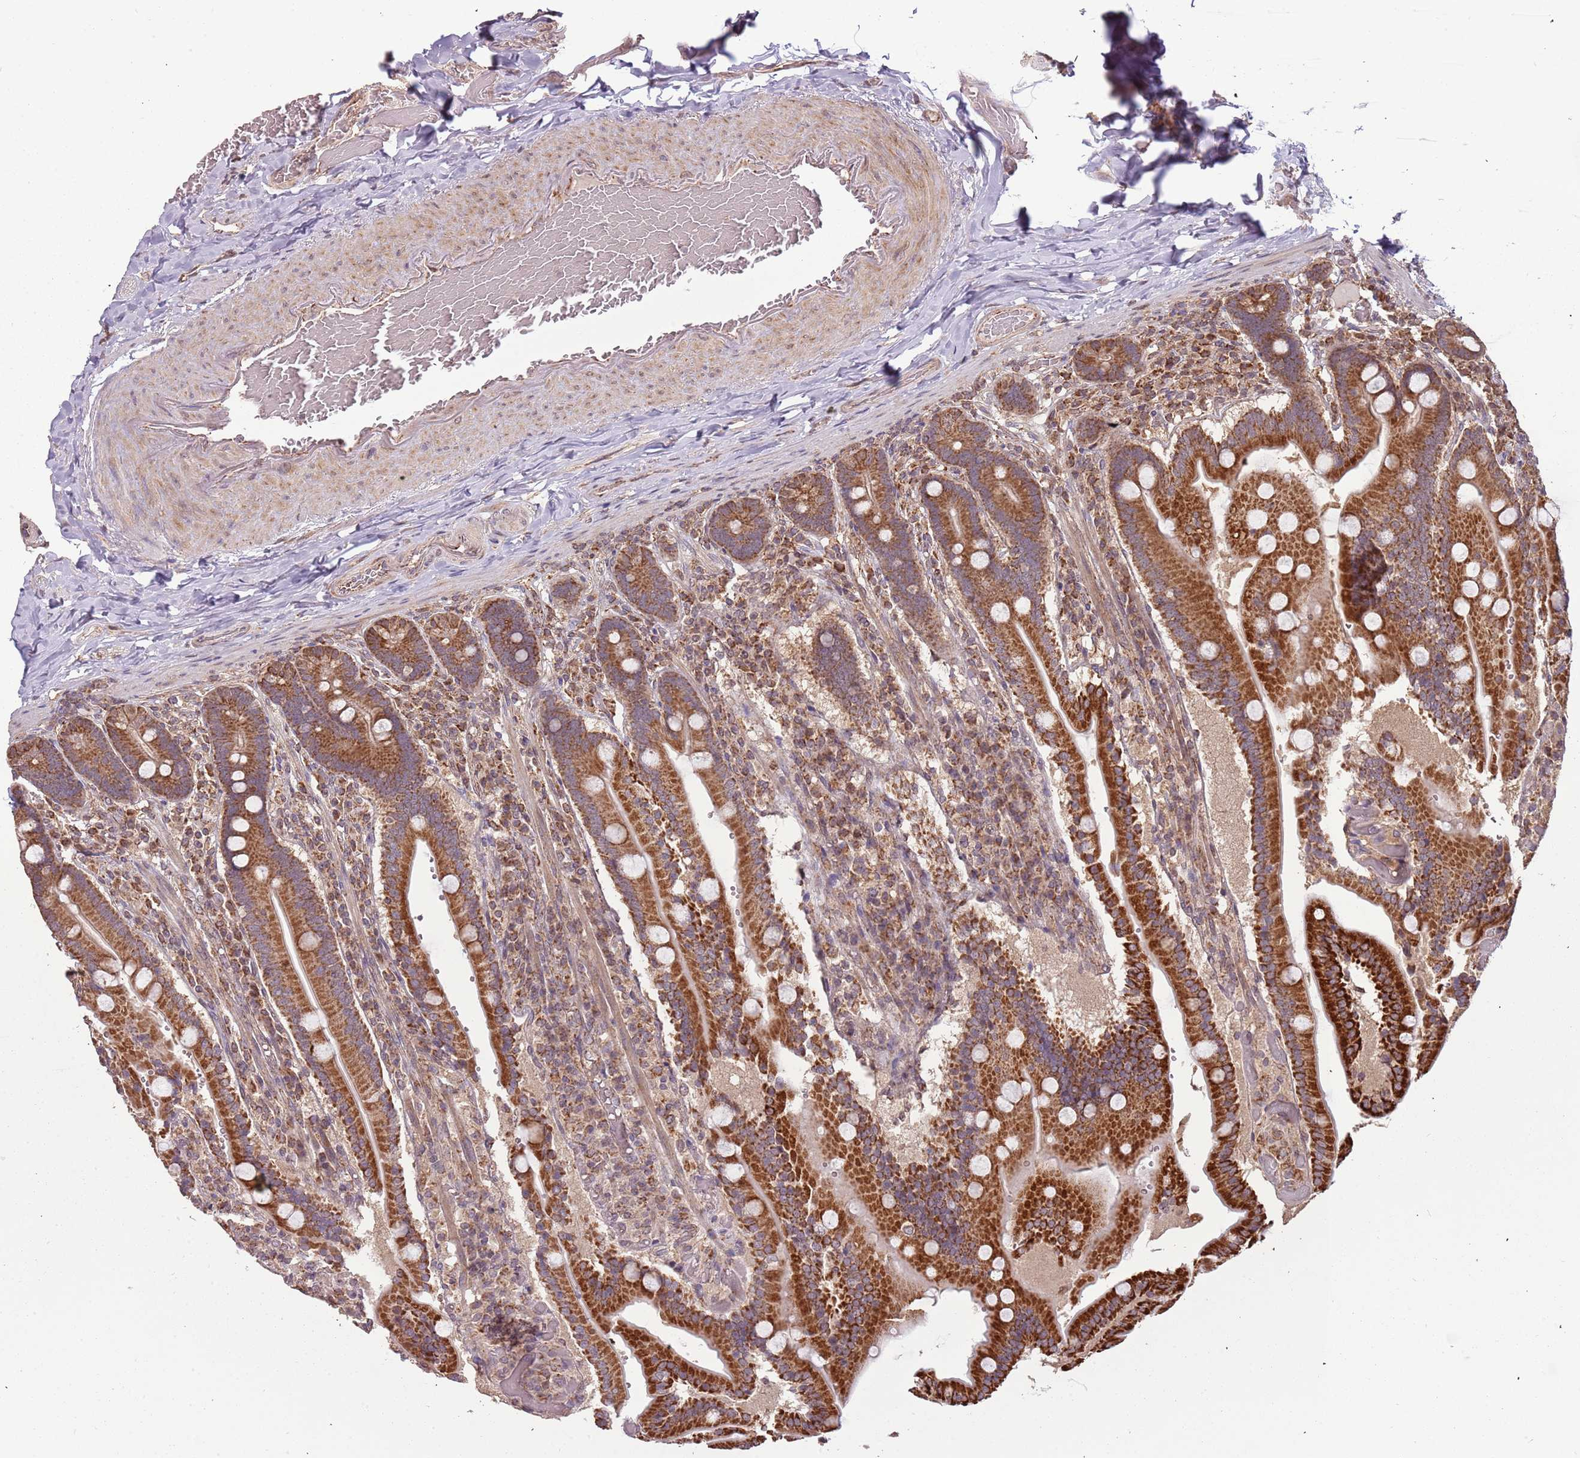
{"staining": {"intensity": "strong", "quantity": ">75%", "location": "cytoplasmic/membranous"}, "tissue": "duodenum", "cell_type": "Glandular cells", "image_type": "normal", "snomed": [{"axis": "morphology", "description": "Normal tissue, NOS"}, {"axis": "topography", "description": "Duodenum"}], "caption": "A brown stain highlights strong cytoplasmic/membranous staining of a protein in glandular cells of unremarkable human duodenum. The staining was performed using DAB to visualize the protein expression in brown, while the nuclei were stained in blue with hematoxylin (Magnification: 20x).", "gene": "IL17RD", "patient": {"sex": "female", "age": 62}}